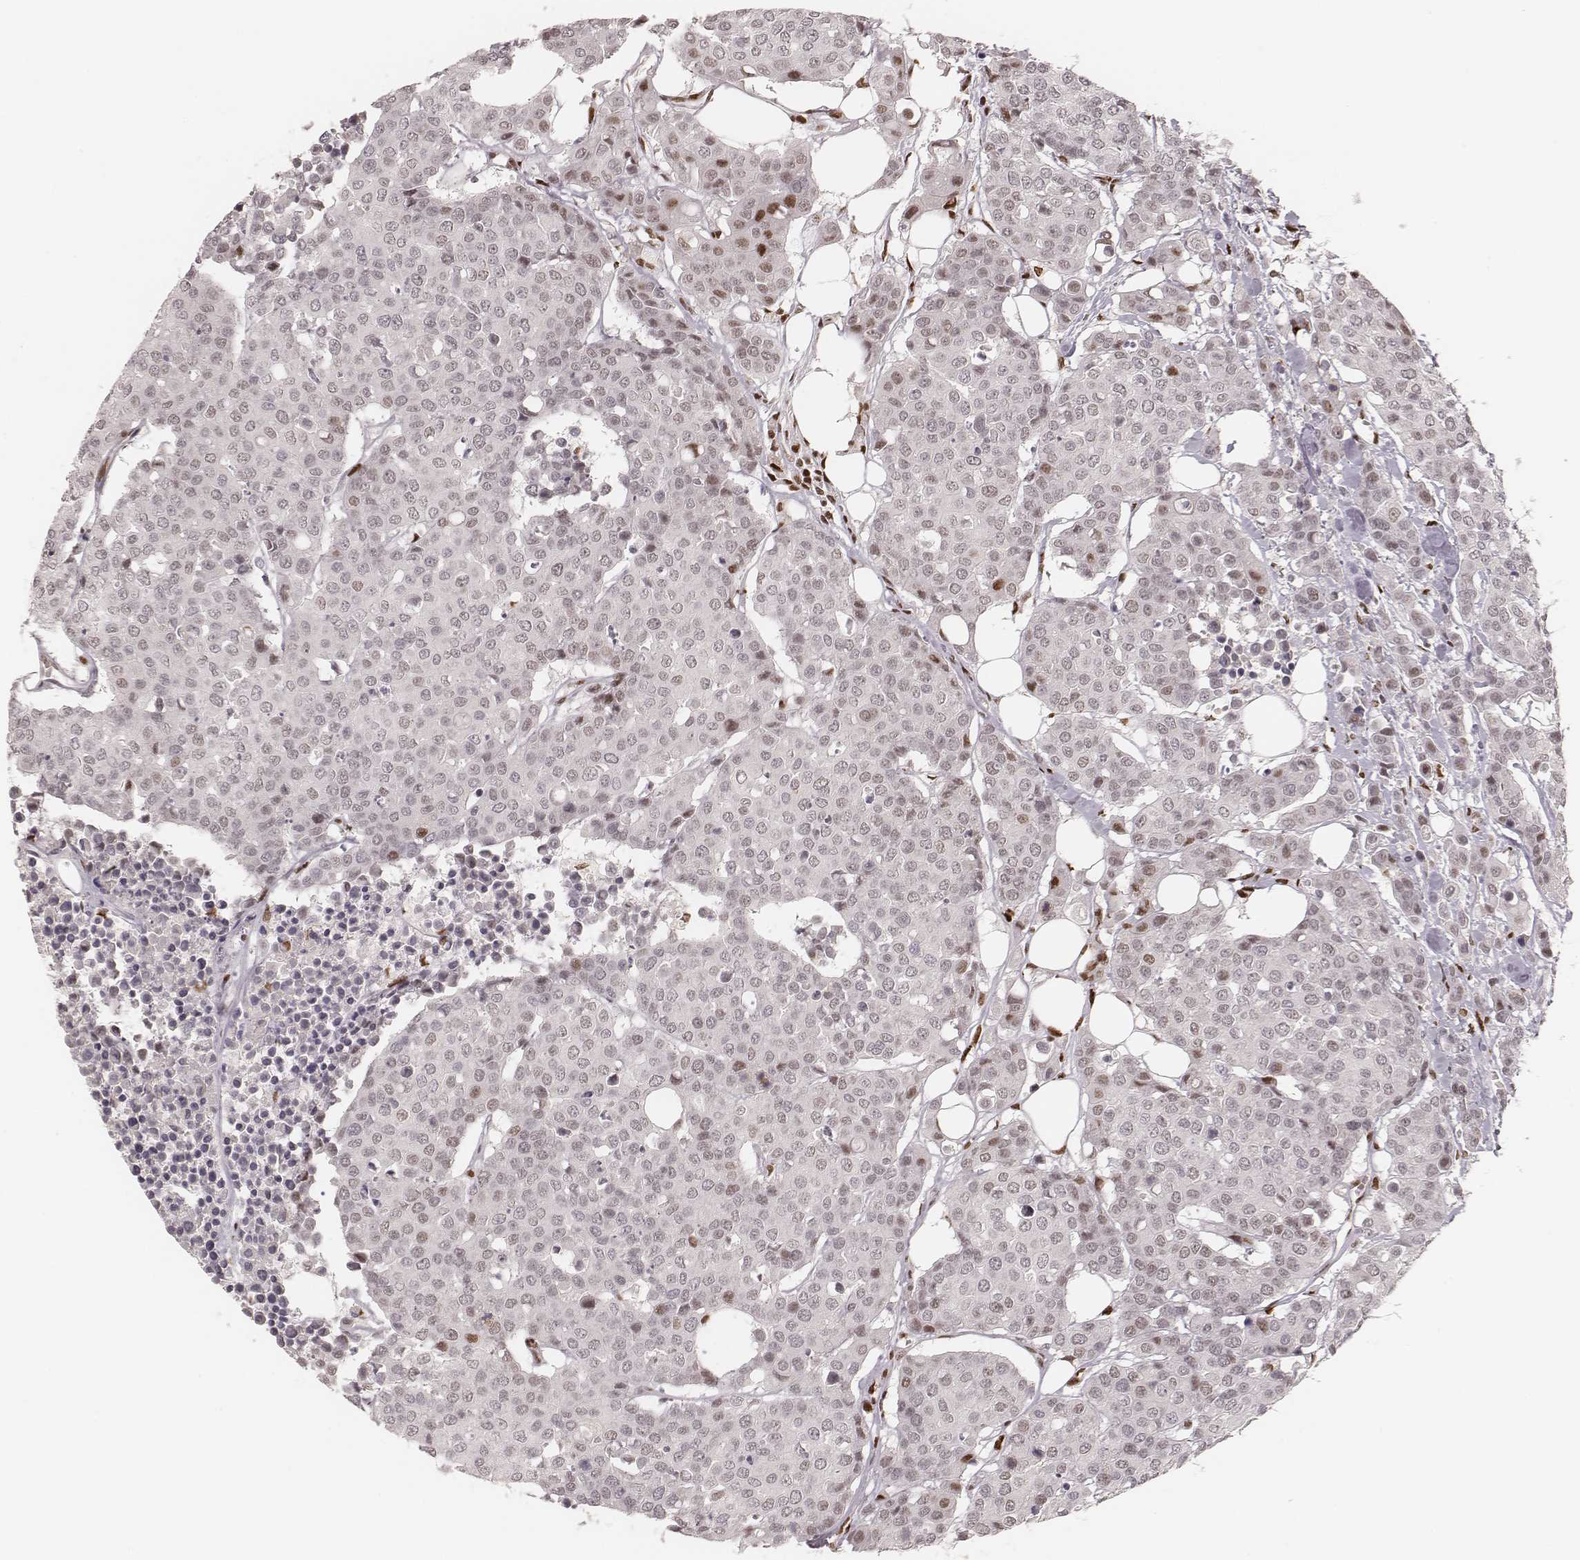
{"staining": {"intensity": "moderate", "quantity": ">75%", "location": "nuclear"}, "tissue": "carcinoid", "cell_type": "Tumor cells", "image_type": "cancer", "snomed": [{"axis": "morphology", "description": "Carcinoid, malignant, NOS"}, {"axis": "topography", "description": "Colon"}], "caption": "This photomicrograph reveals carcinoid stained with IHC to label a protein in brown. The nuclear of tumor cells show moderate positivity for the protein. Nuclei are counter-stained blue.", "gene": "HNRNPC", "patient": {"sex": "male", "age": 81}}